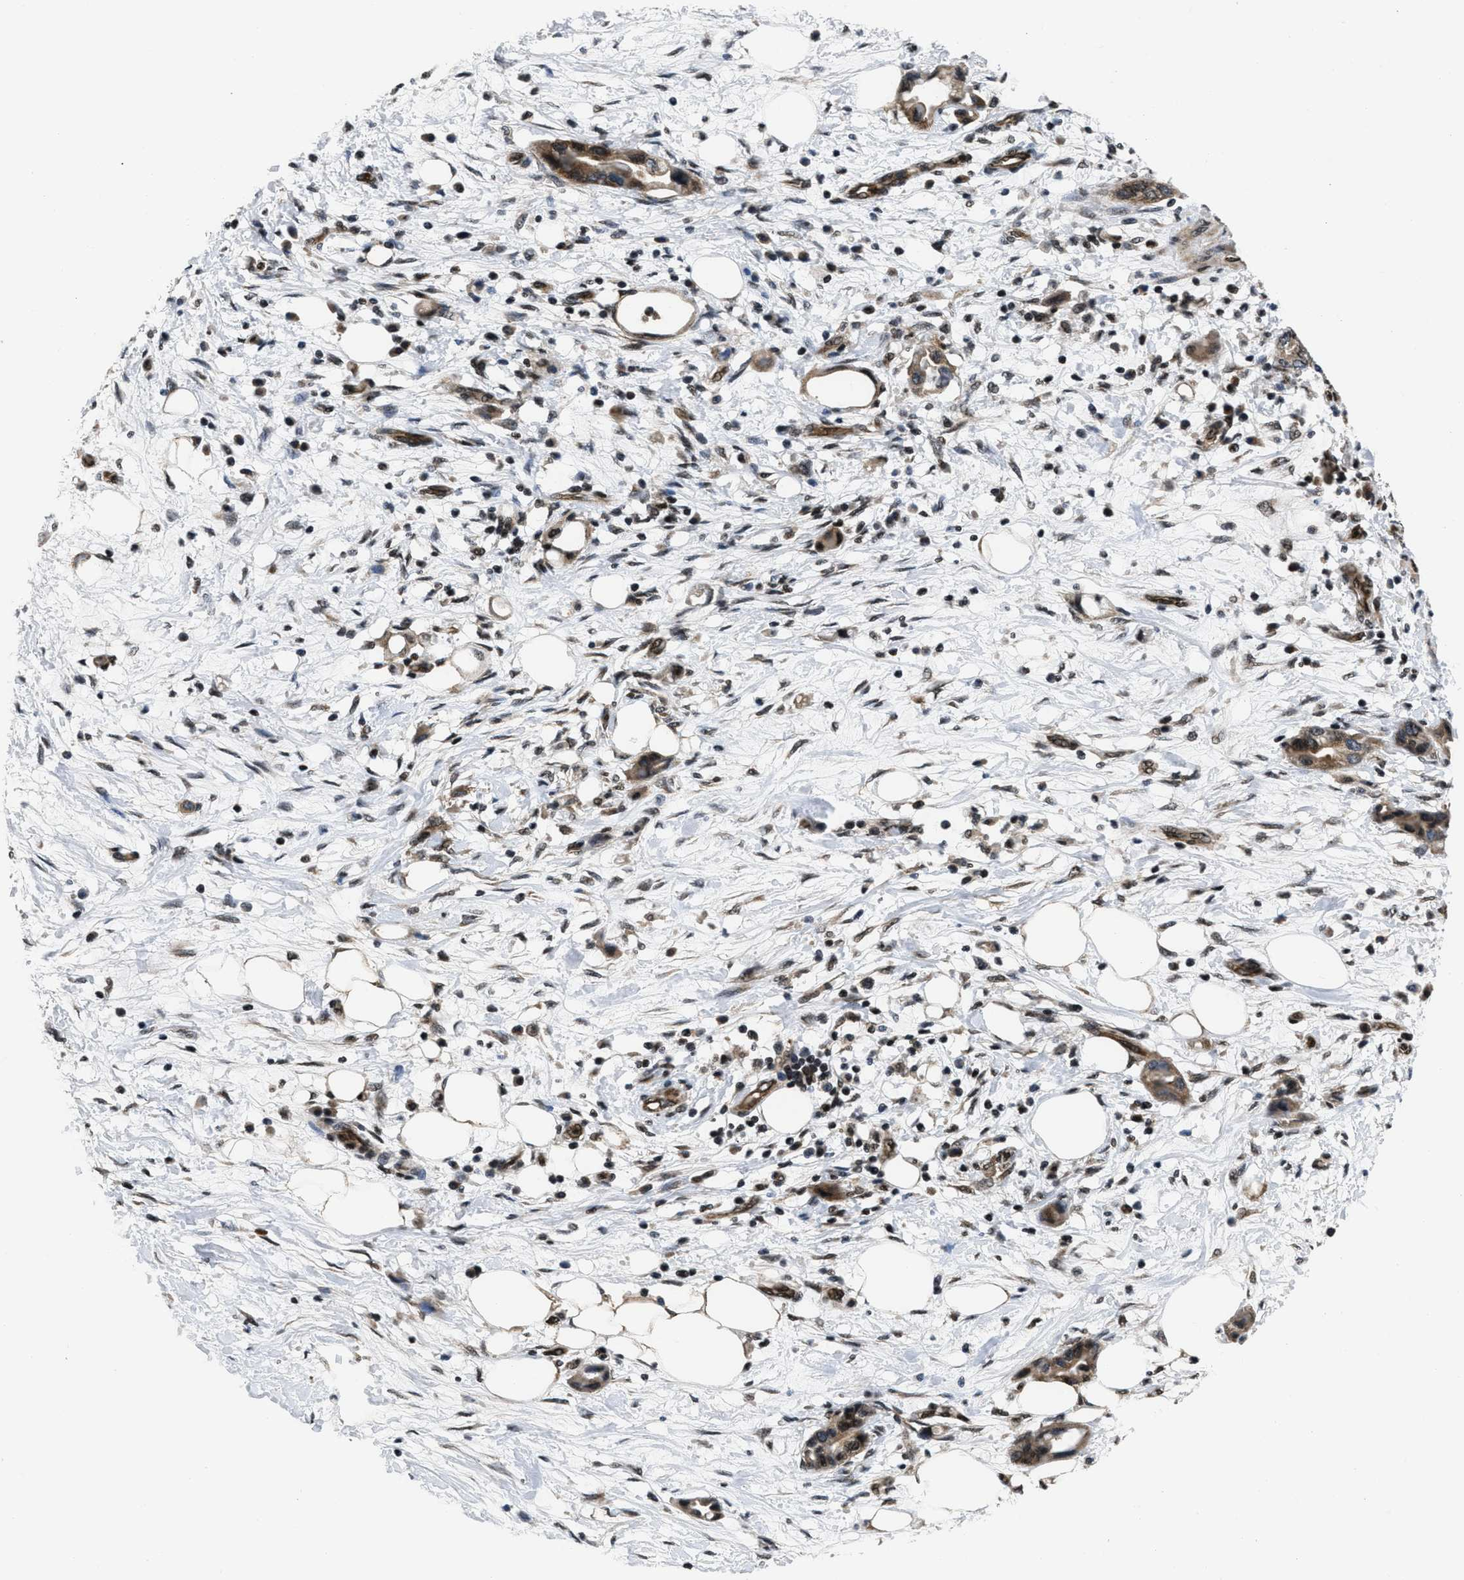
{"staining": {"intensity": "moderate", "quantity": ">75%", "location": "cytoplasmic/membranous,nuclear"}, "tissue": "pancreatic cancer", "cell_type": "Tumor cells", "image_type": "cancer", "snomed": [{"axis": "morphology", "description": "Adenocarcinoma, NOS"}, {"axis": "topography", "description": "Pancreas"}], "caption": "Adenocarcinoma (pancreatic) was stained to show a protein in brown. There is medium levels of moderate cytoplasmic/membranous and nuclear staining in about >75% of tumor cells.", "gene": "PPP2CB", "patient": {"sex": "female", "age": 57}}